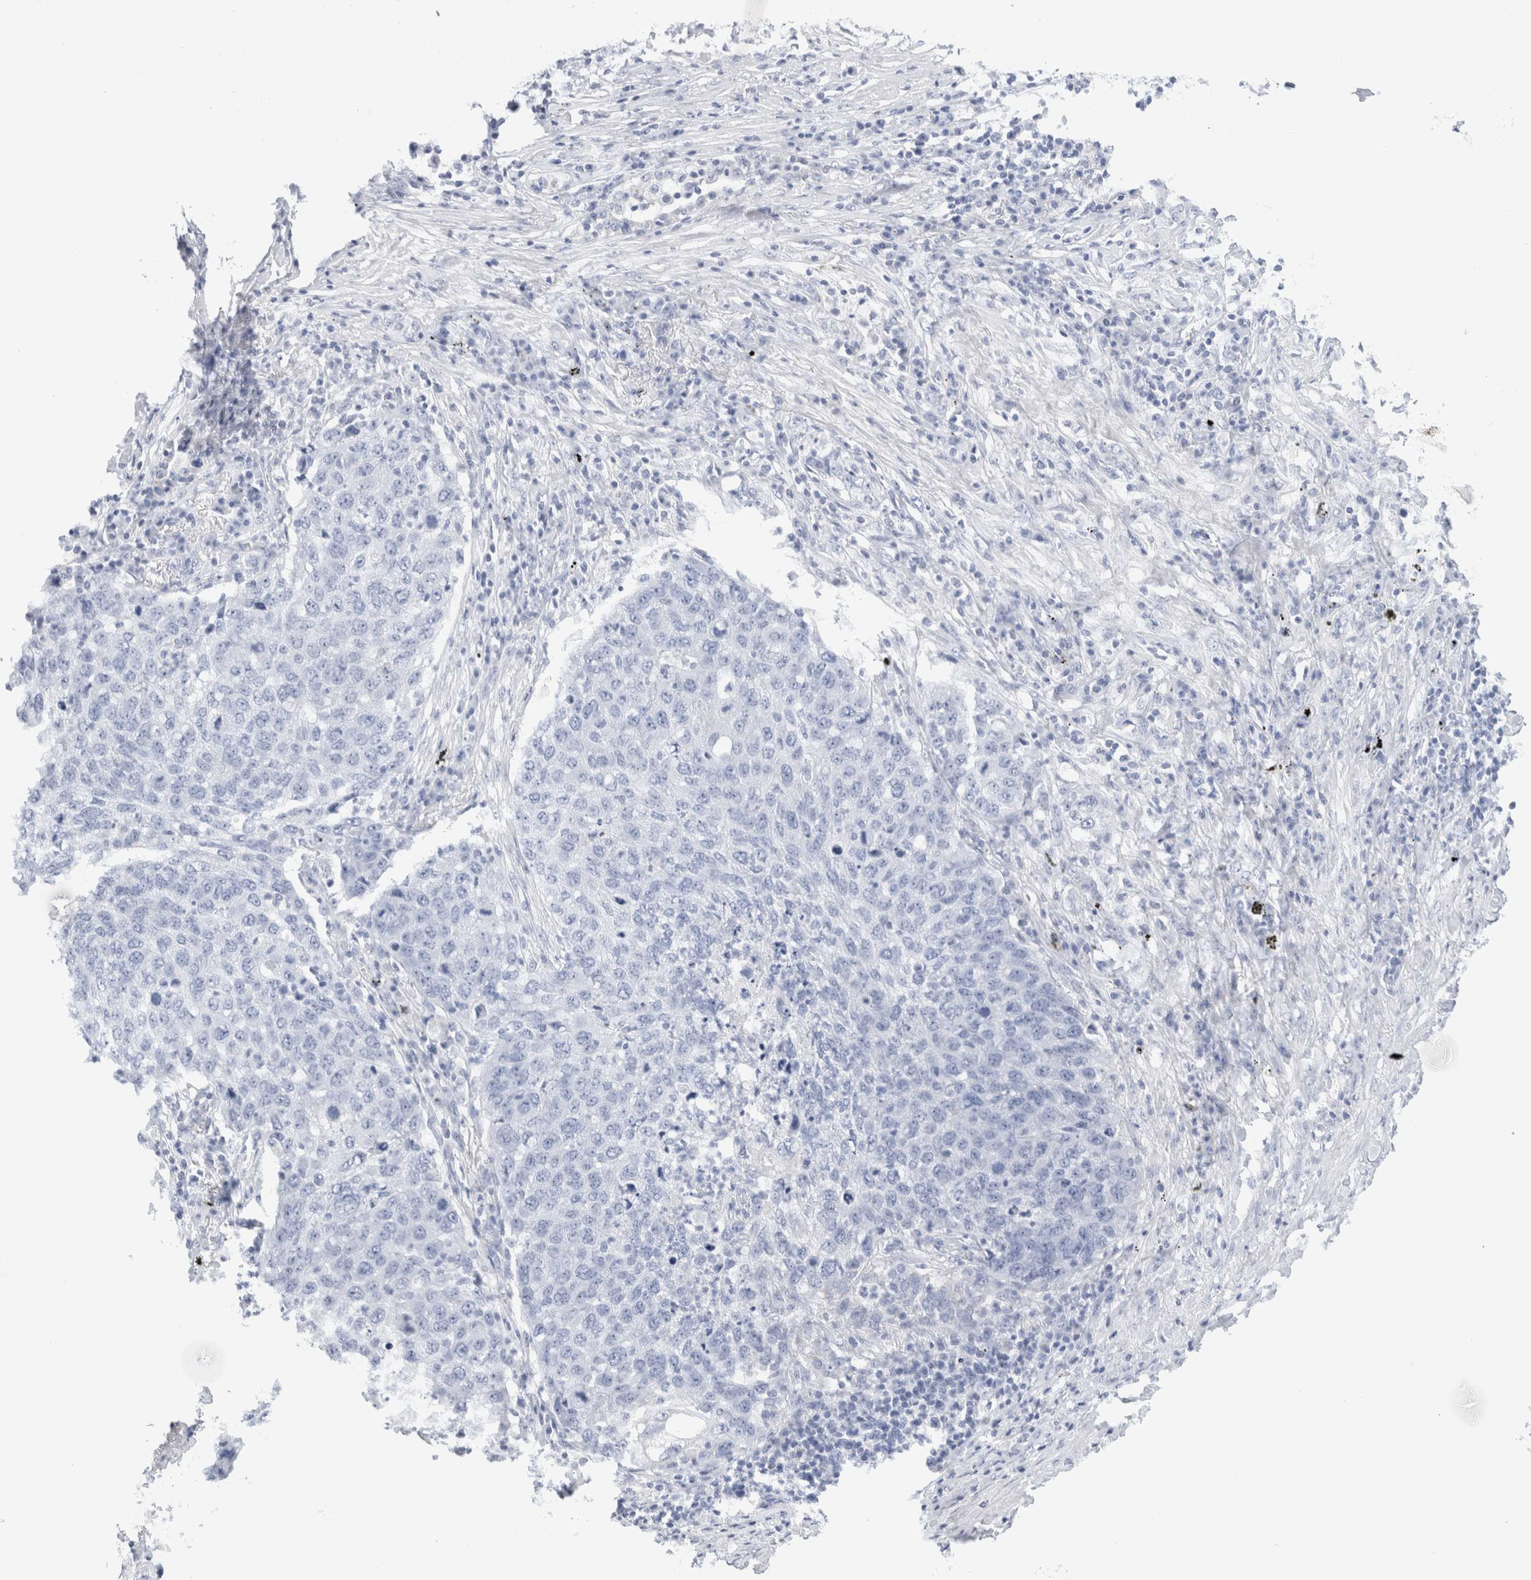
{"staining": {"intensity": "negative", "quantity": "none", "location": "none"}, "tissue": "lung cancer", "cell_type": "Tumor cells", "image_type": "cancer", "snomed": [{"axis": "morphology", "description": "Squamous cell carcinoma, NOS"}, {"axis": "topography", "description": "Lung"}], "caption": "Human lung squamous cell carcinoma stained for a protein using IHC exhibits no positivity in tumor cells.", "gene": "ECHDC2", "patient": {"sex": "female", "age": 63}}